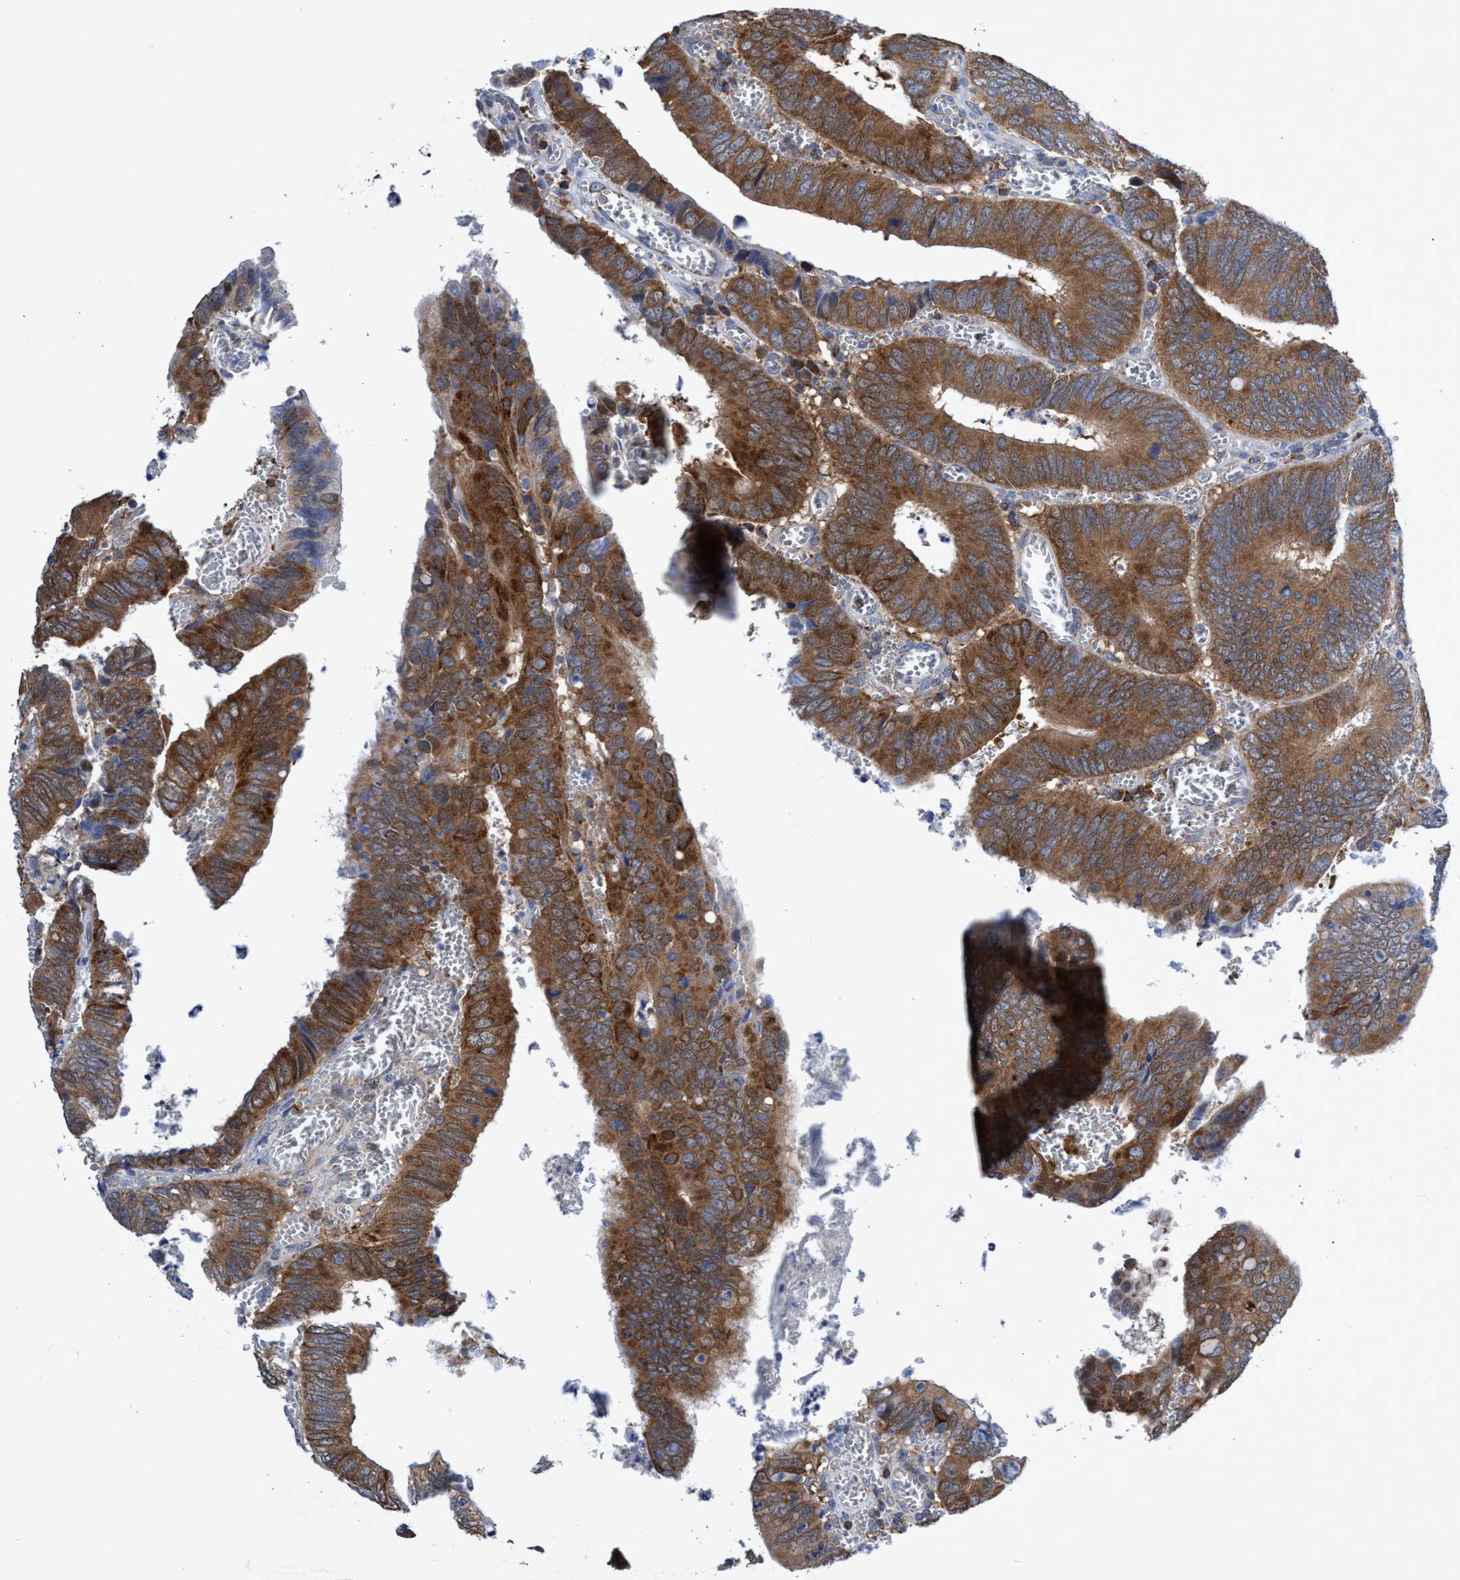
{"staining": {"intensity": "moderate", "quantity": ">75%", "location": "cytoplasmic/membranous"}, "tissue": "colorectal cancer", "cell_type": "Tumor cells", "image_type": "cancer", "snomed": [{"axis": "morphology", "description": "Inflammation, NOS"}, {"axis": "morphology", "description": "Adenocarcinoma, NOS"}, {"axis": "topography", "description": "Colon"}], "caption": "Colorectal adenocarcinoma stained with a protein marker displays moderate staining in tumor cells.", "gene": "CRYZ", "patient": {"sex": "male", "age": 72}}